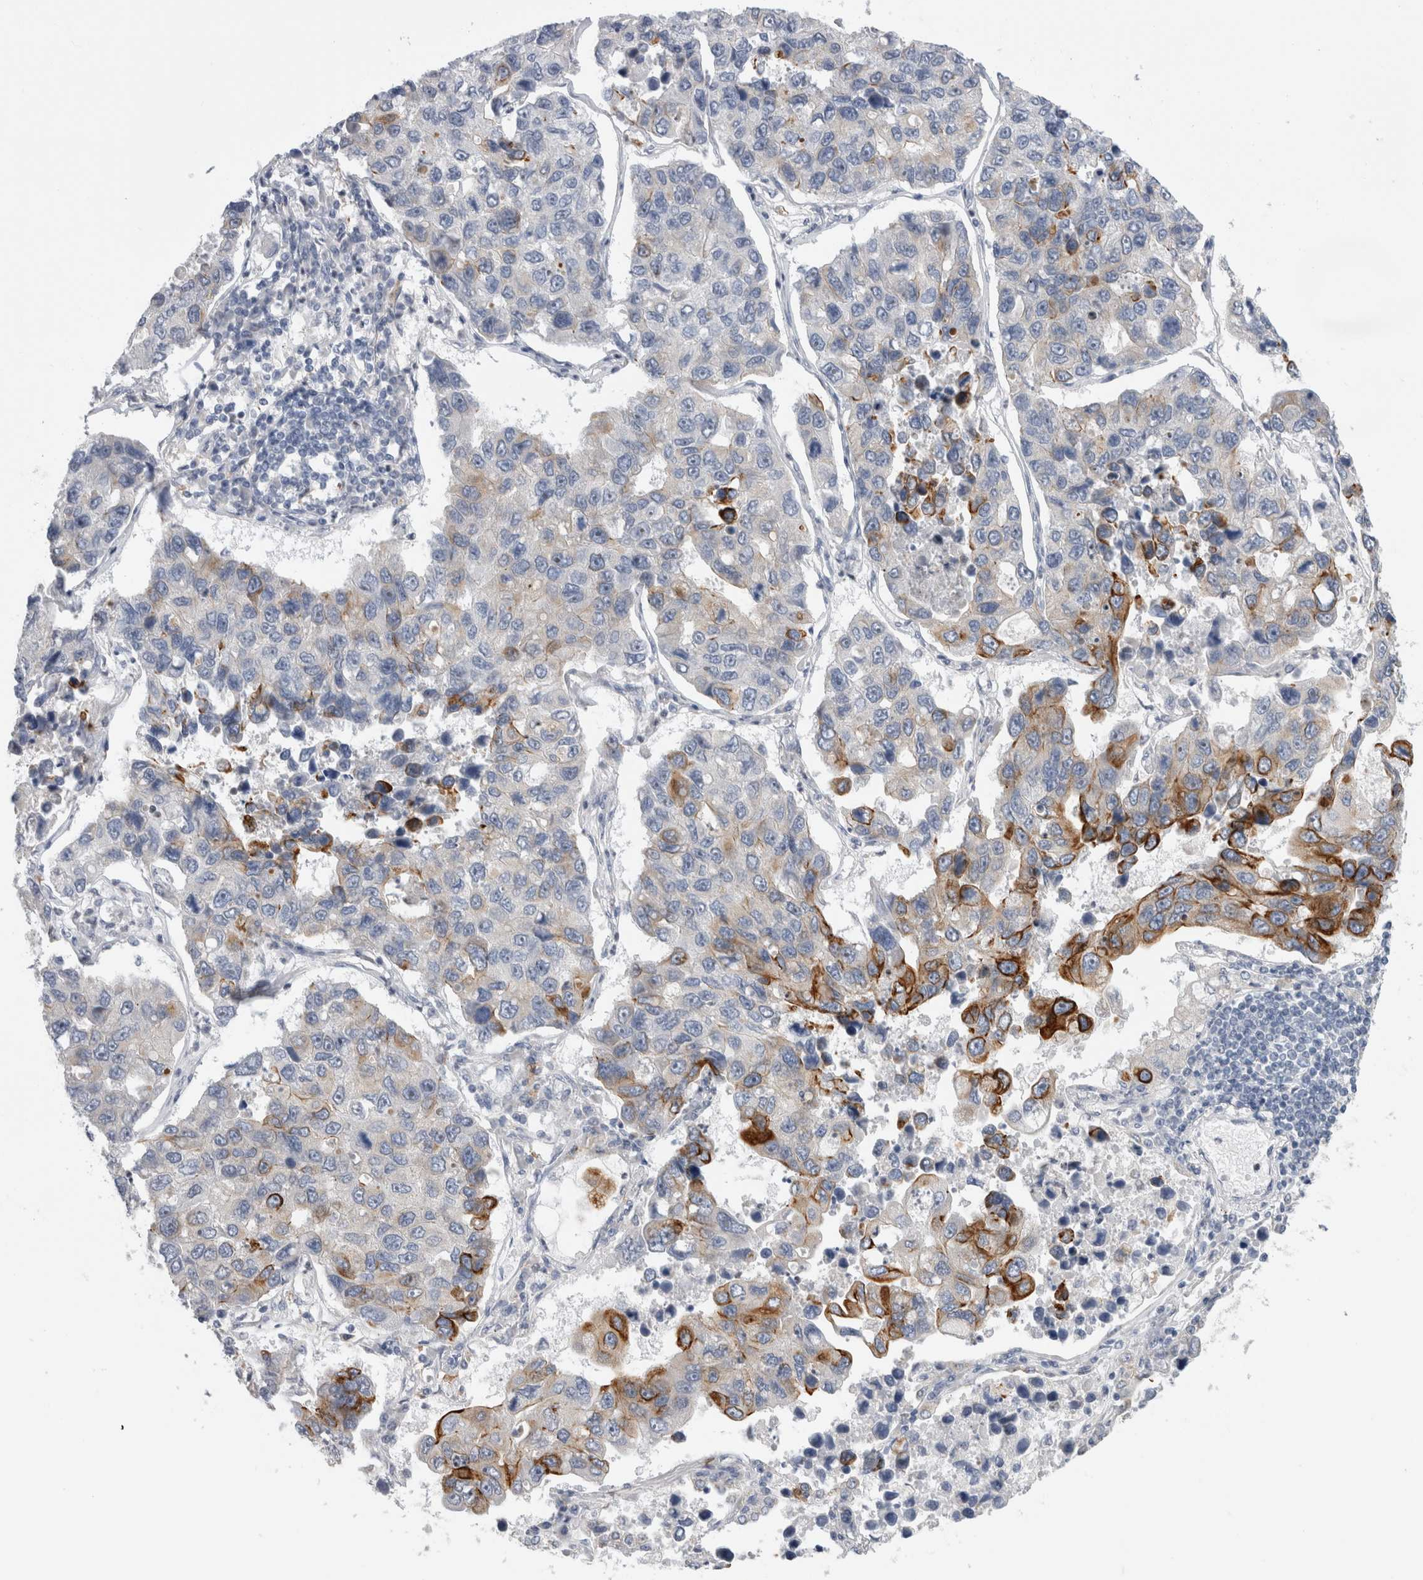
{"staining": {"intensity": "strong", "quantity": "<25%", "location": "cytoplasmic/membranous"}, "tissue": "lung cancer", "cell_type": "Tumor cells", "image_type": "cancer", "snomed": [{"axis": "morphology", "description": "Adenocarcinoma, NOS"}, {"axis": "topography", "description": "Lung"}], "caption": "This image demonstrates lung cancer stained with immunohistochemistry (IHC) to label a protein in brown. The cytoplasmic/membranous of tumor cells show strong positivity for the protein. Nuclei are counter-stained blue.", "gene": "SLC20A2", "patient": {"sex": "male", "age": 64}}